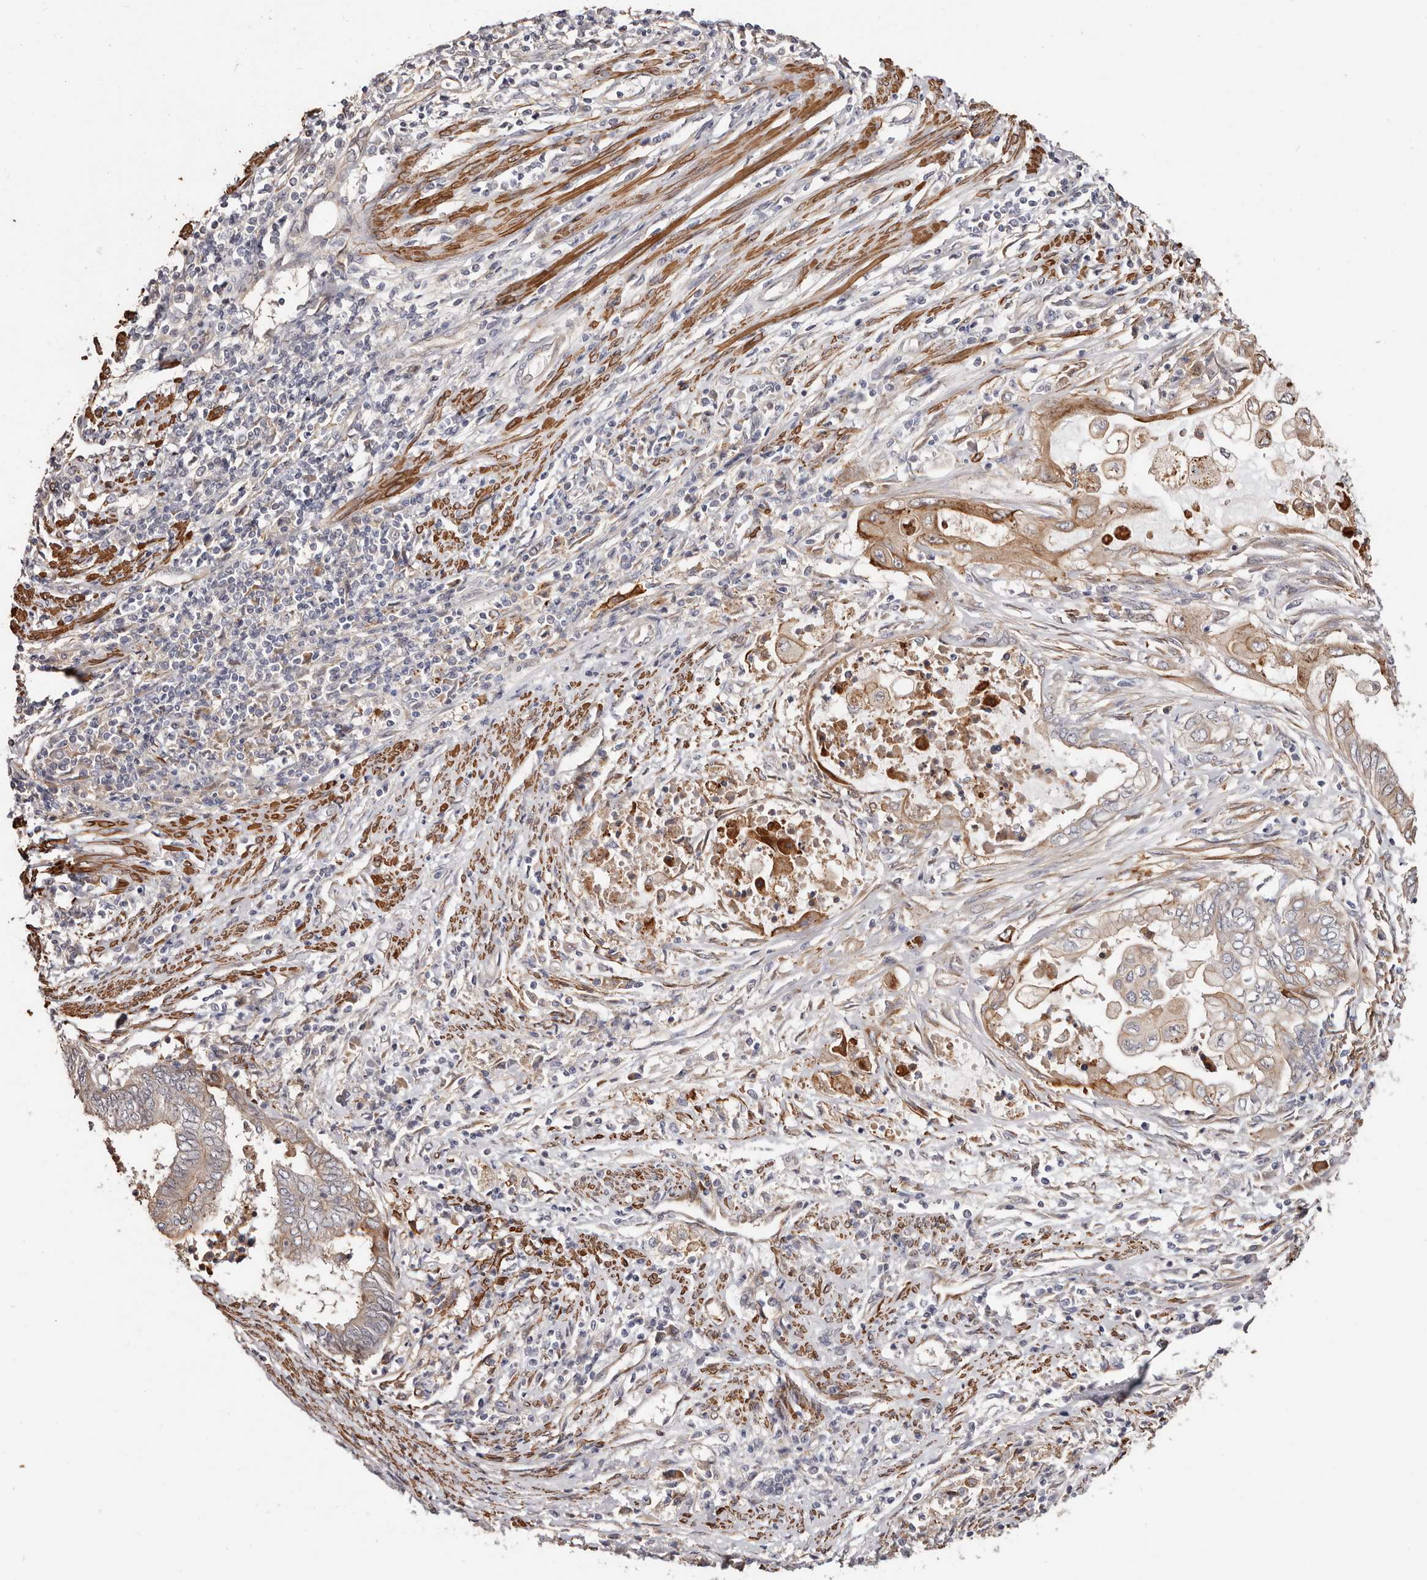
{"staining": {"intensity": "weak", "quantity": "<25%", "location": "cytoplasmic/membranous"}, "tissue": "endometrial cancer", "cell_type": "Tumor cells", "image_type": "cancer", "snomed": [{"axis": "morphology", "description": "Adenocarcinoma, NOS"}, {"axis": "topography", "description": "Uterus"}, {"axis": "topography", "description": "Endometrium"}], "caption": "This is a image of immunohistochemistry staining of endometrial cancer, which shows no positivity in tumor cells. (DAB (3,3'-diaminobenzidine) immunohistochemistry (IHC) with hematoxylin counter stain).", "gene": "TRIP13", "patient": {"sex": "female", "age": 70}}